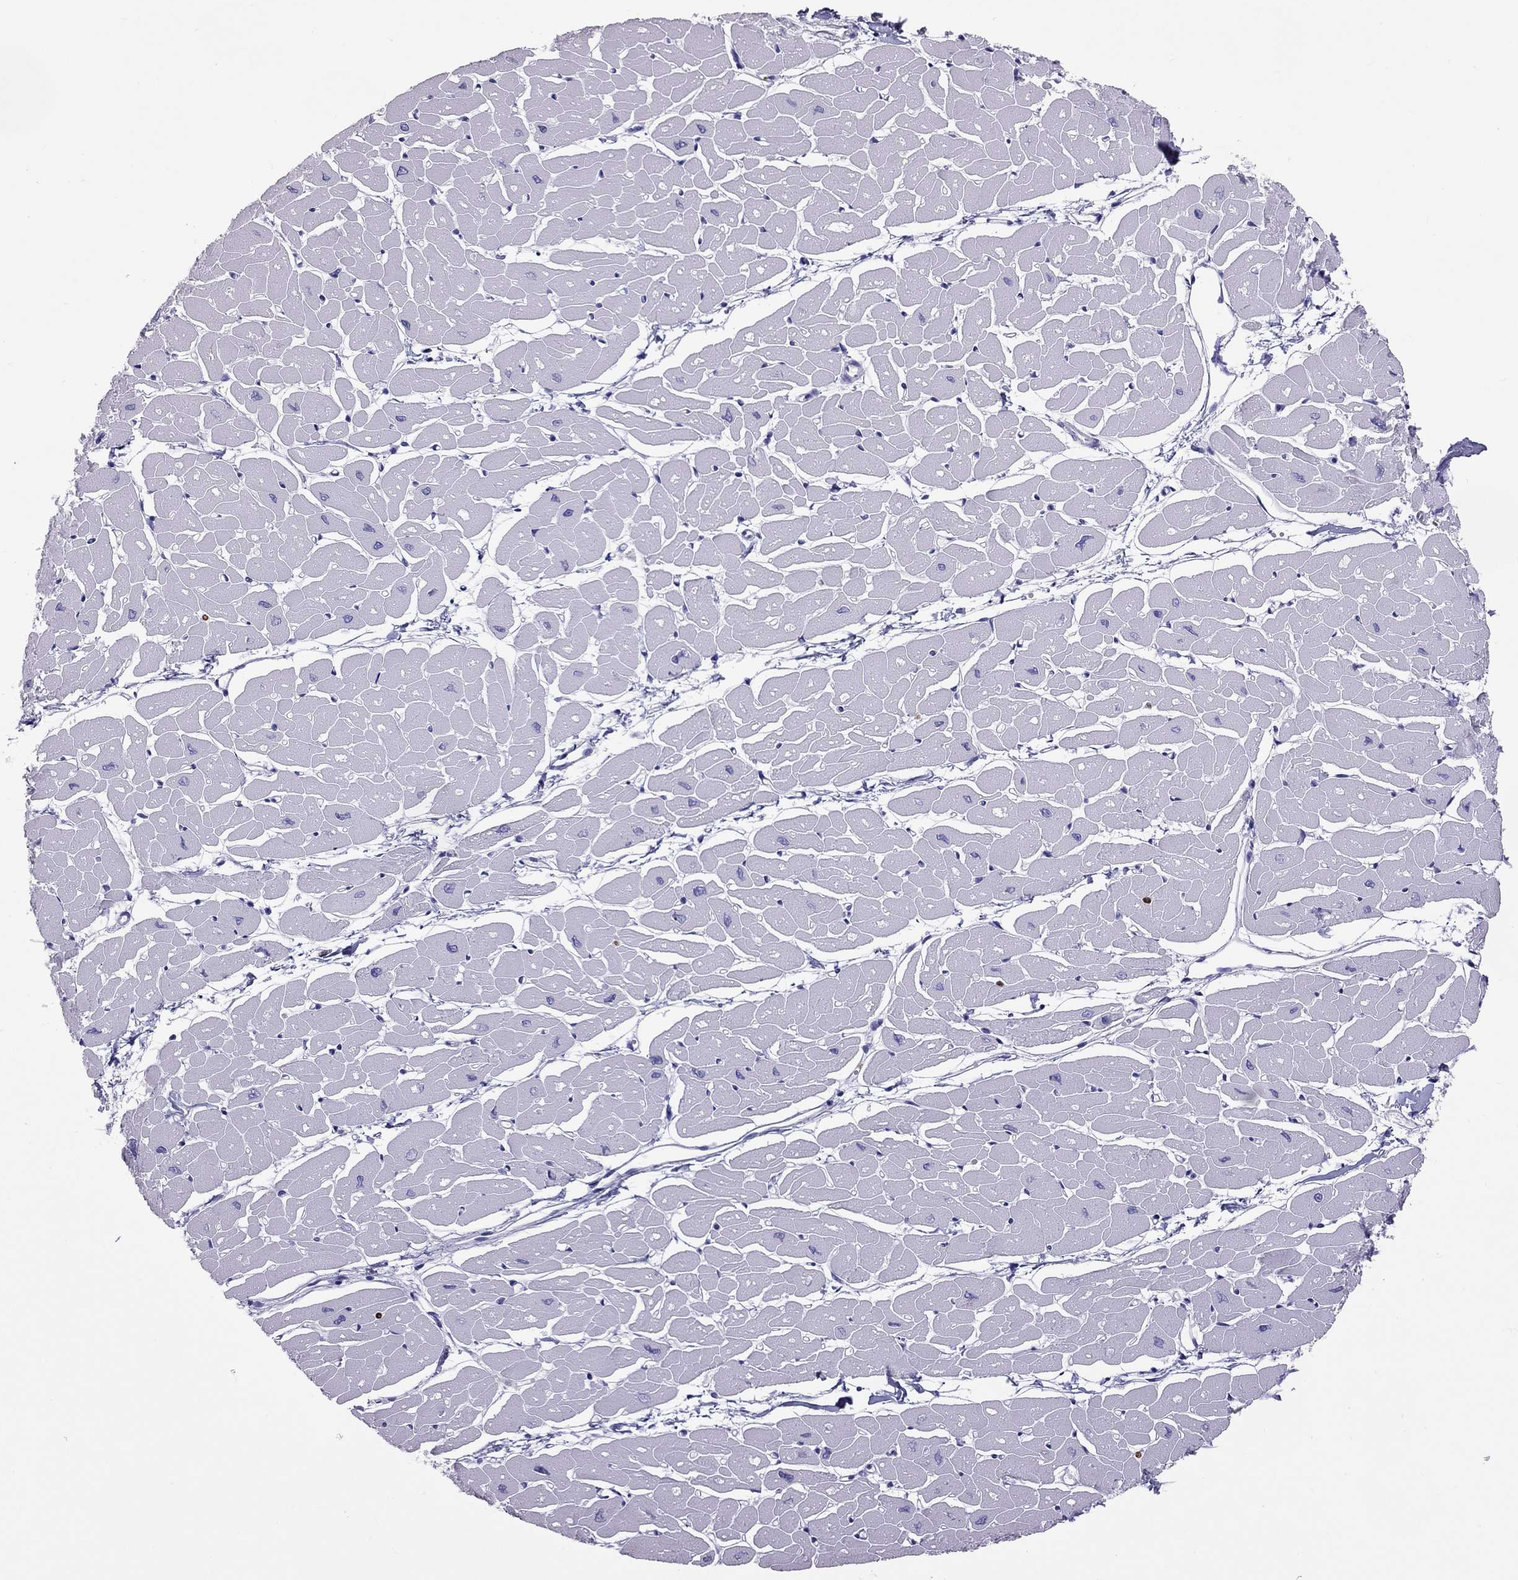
{"staining": {"intensity": "negative", "quantity": "none", "location": "none"}, "tissue": "heart muscle", "cell_type": "Cardiomyocytes", "image_type": "normal", "snomed": [{"axis": "morphology", "description": "Normal tissue, NOS"}, {"axis": "topography", "description": "Heart"}], "caption": "A micrograph of heart muscle stained for a protein demonstrates no brown staining in cardiomyocytes. The staining is performed using DAB (3,3'-diaminobenzidine) brown chromogen with nuclei counter-stained in using hematoxylin.", "gene": "SLAMF1", "patient": {"sex": "male", "age": 57}}